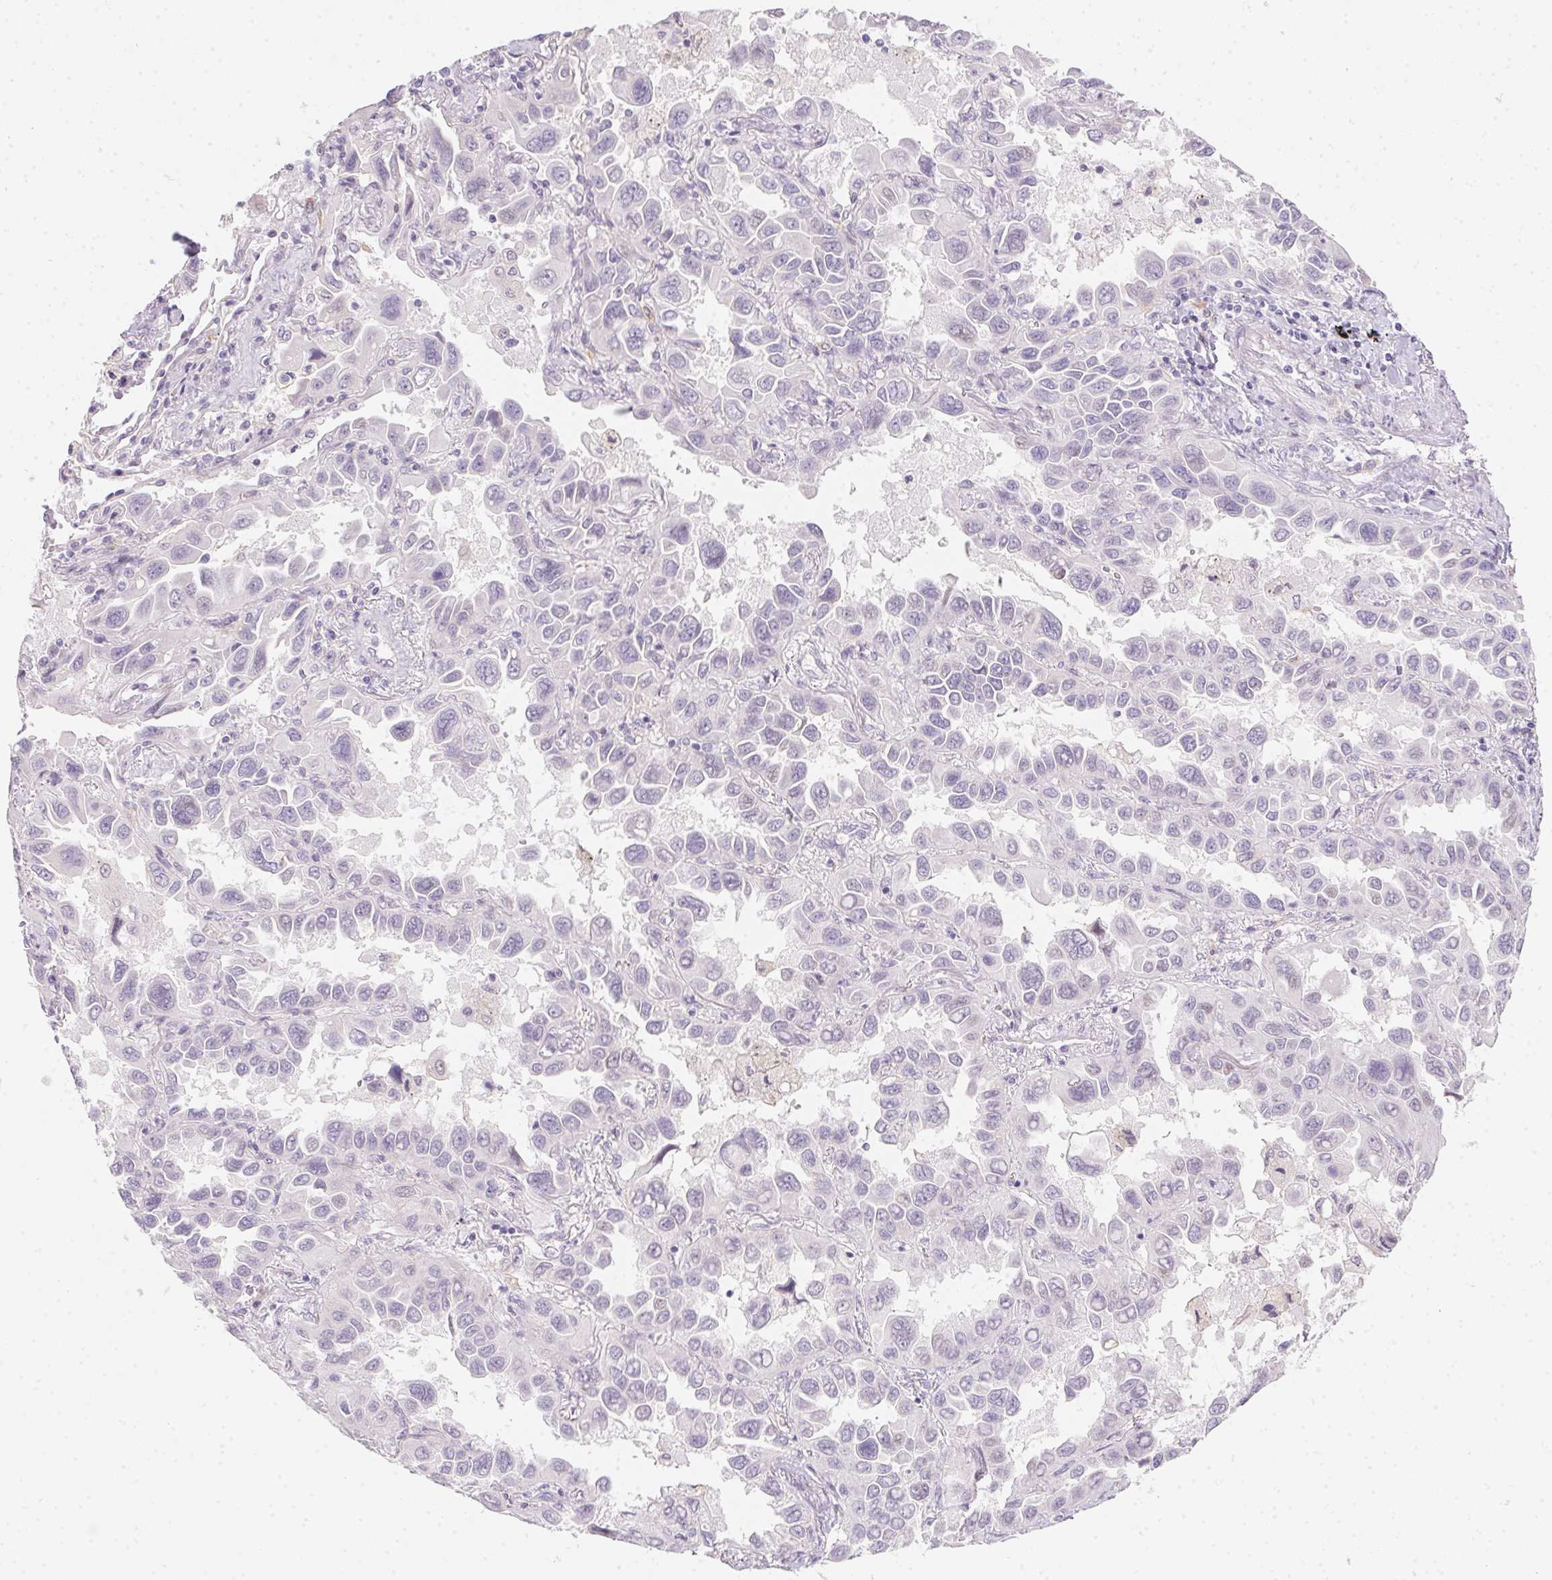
{"staining": {"intensity": "negative", "quantity": "none", "location": "none"}, "tissue": "lung cancer", "cell_type": "Tumor cells", "image_type": "cancer", "snomed": [{"axis": "morphology", "description": "Adenocarcinoma, NOS"}, {"axis": "topography", "description": "Lung"}], "caption": "An immunohistochemistry photomicrograph of lung adenocarcinoma is shown. There is no staining in tumor cells of lung adenocarcinoma.", "gene": "MORC1", "patient": {"sex": "male", "age": 64}}